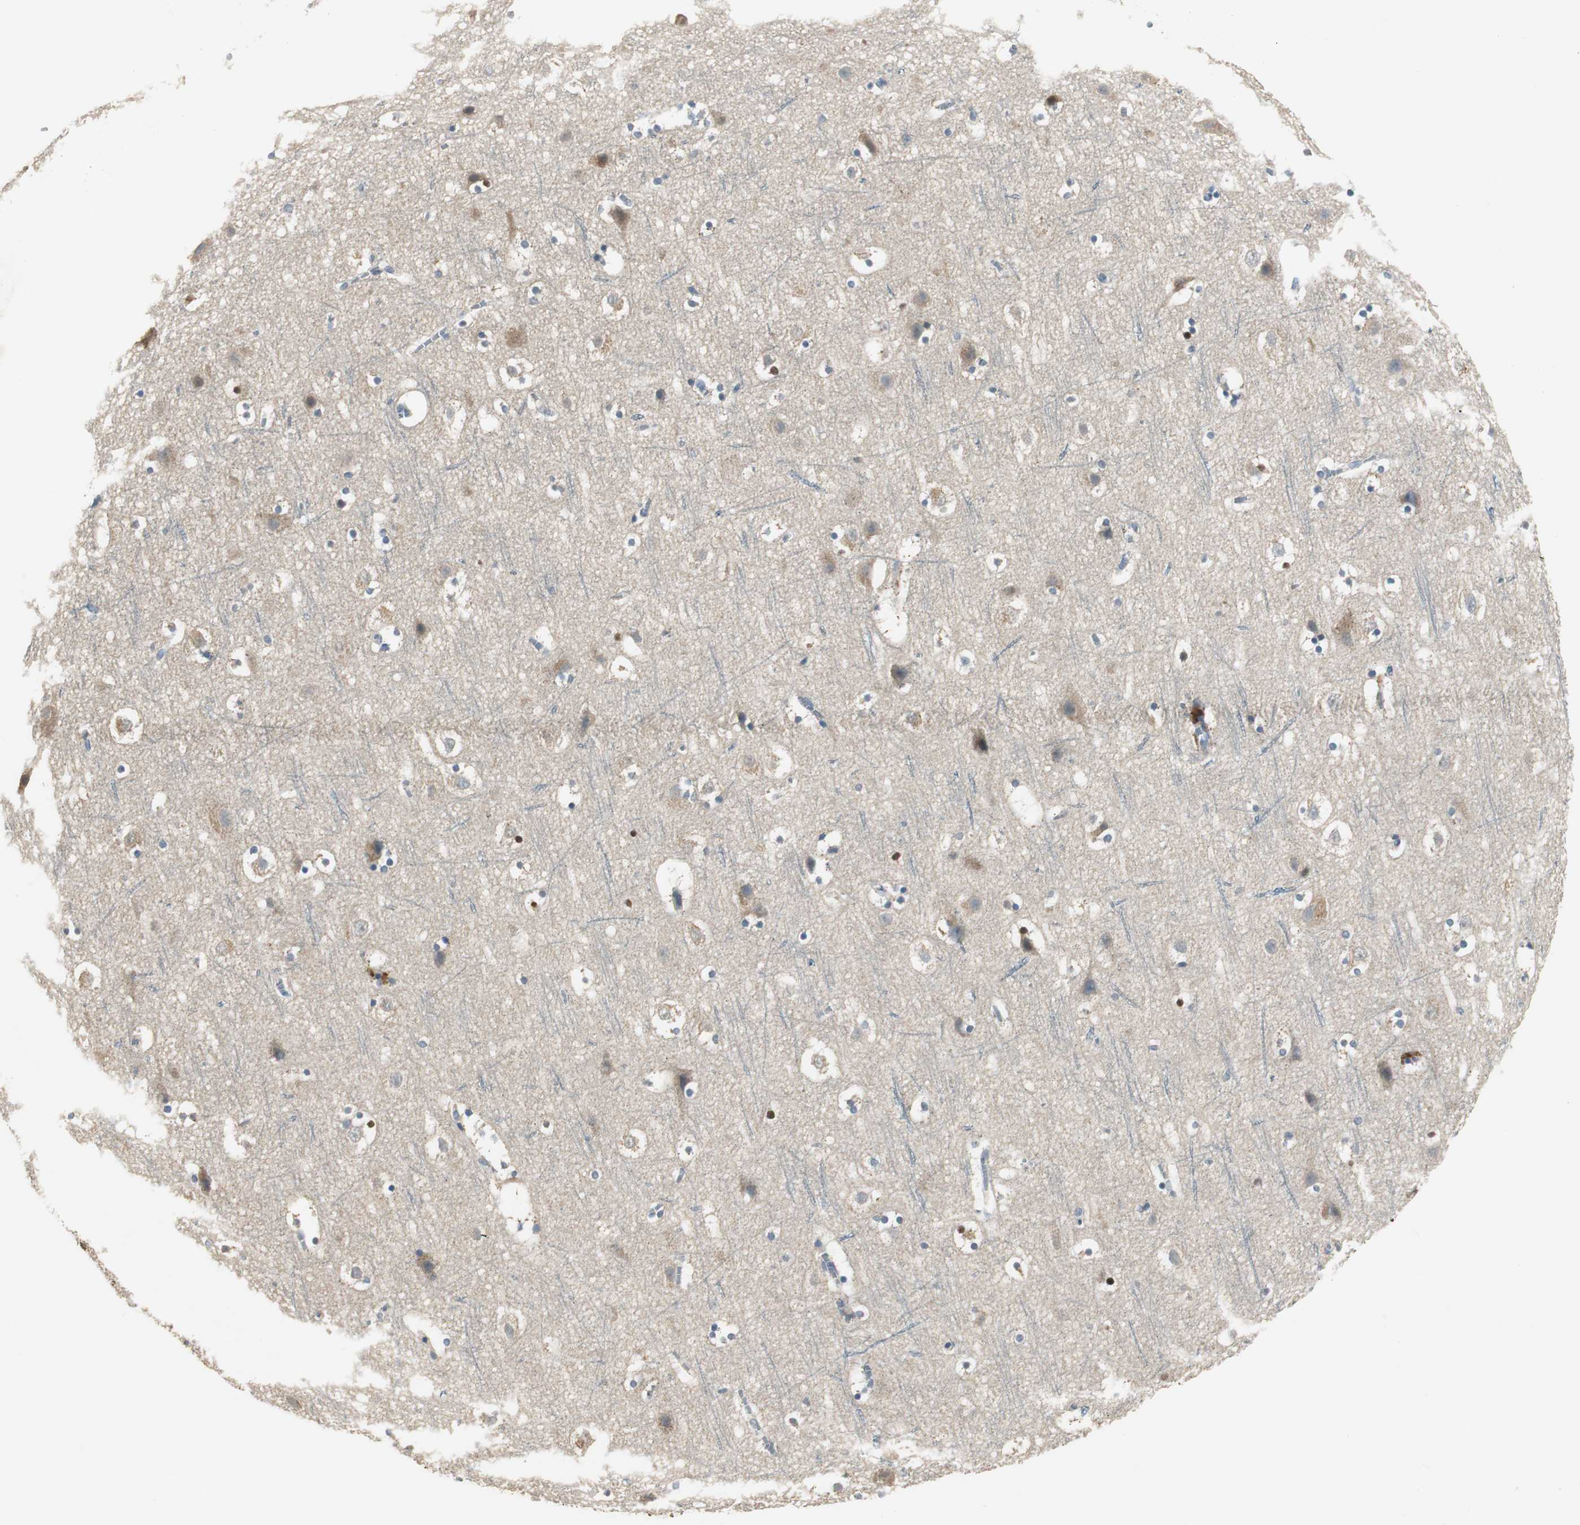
{"staining": {"intensity": "negative", "quantity": "none", "location": "none"}, "tissue": "cerebral cortex", "cell_type": "Endothelial cells", "image_type": "normal", "snomed": [{"axis": "morphology", "description": "Normal tissue, NOS"}, {"axis": "topography", "description": "Cerebral cortex"}], "caption": "The IHC image has no significant staining in endothelial cells of cerebral cortex. (DAB (3,3'-diaminobenzidine) IHC visualized using brightfield microscopy, high magnification).", "gene": "MYT1", "patient": {"sex": "male", "age": 45}}